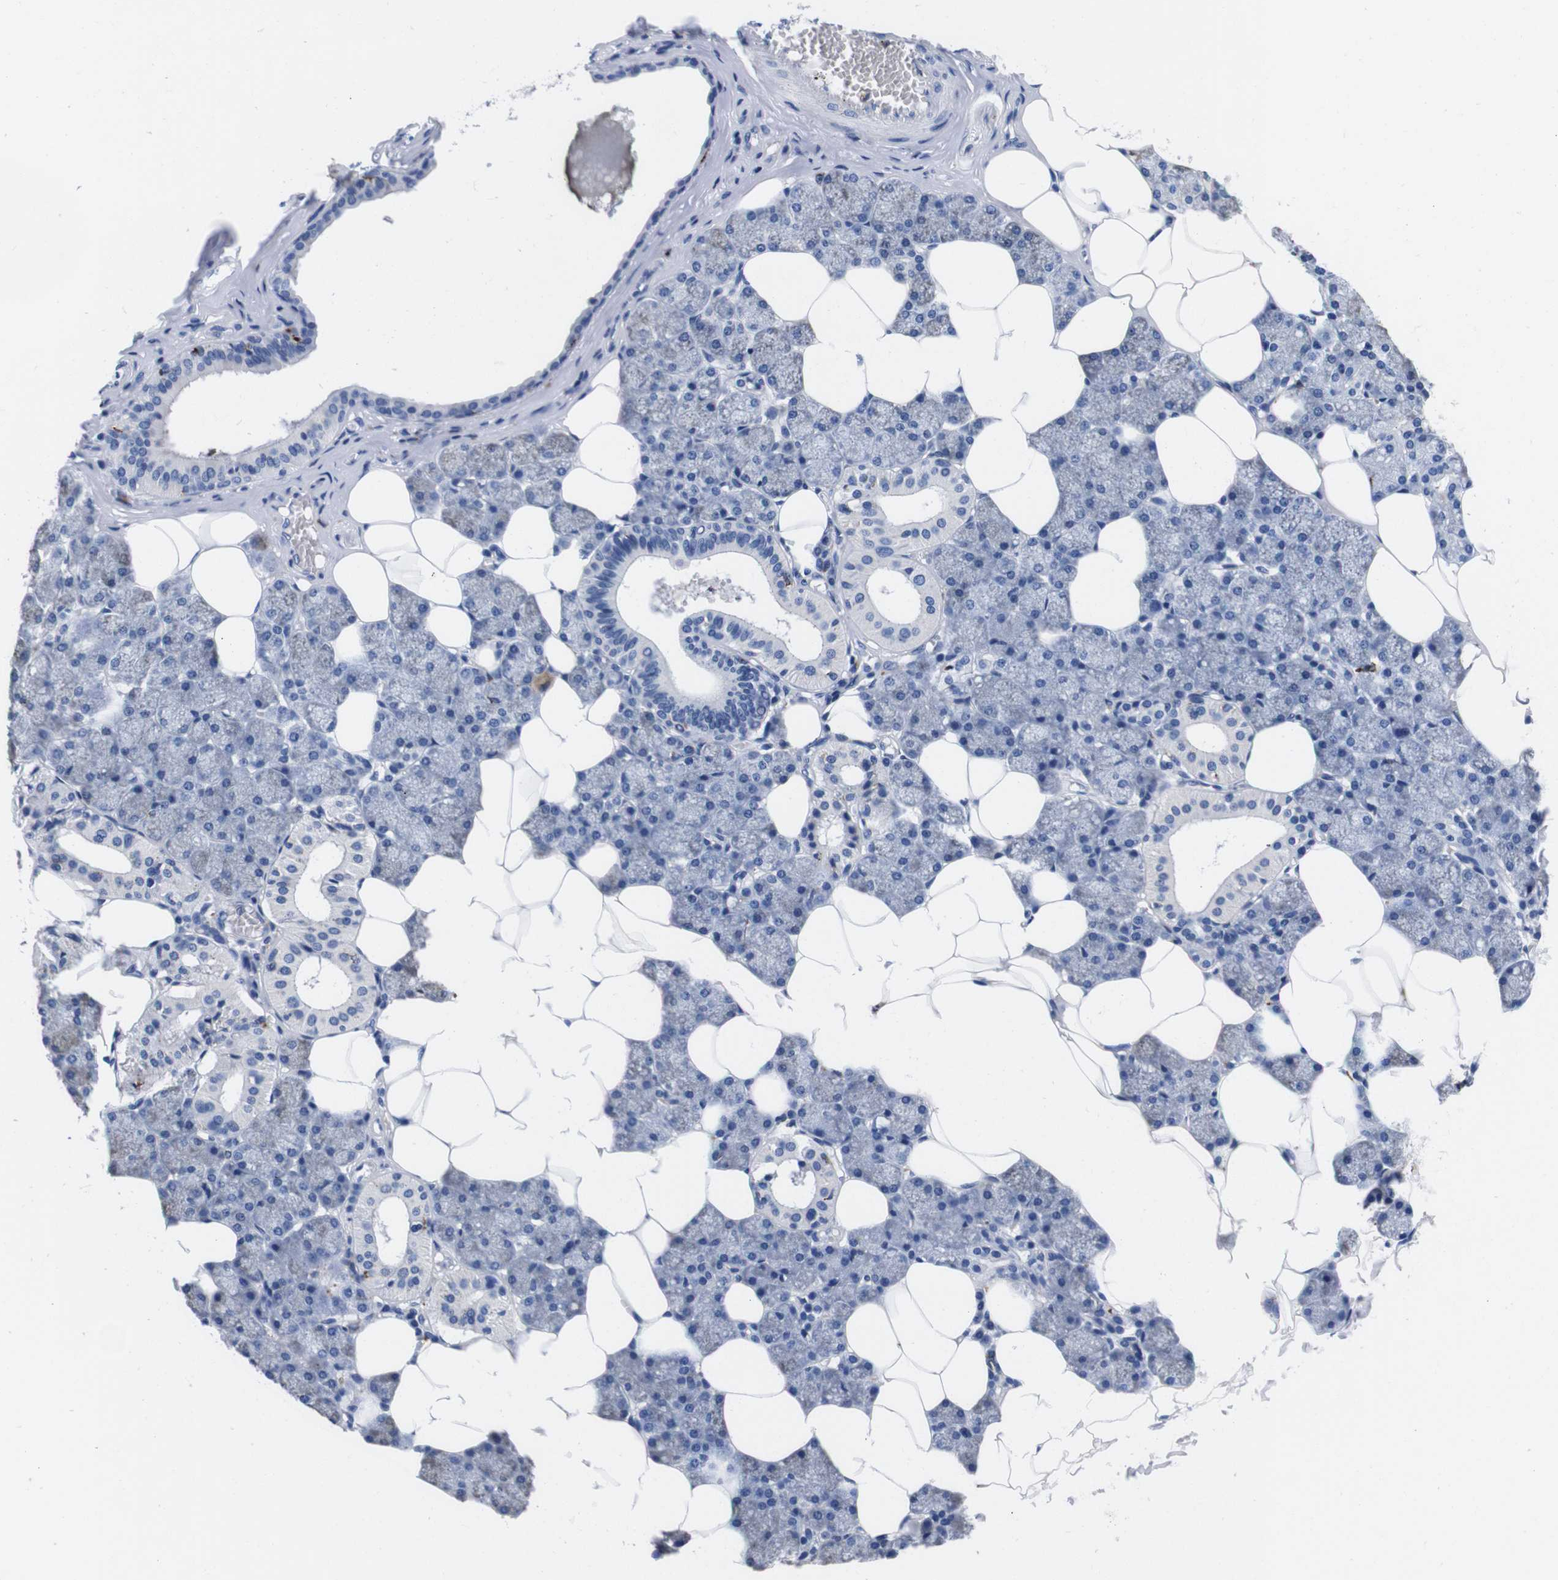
{"staining": {"intensity": "negative", "quantity": "none", "location": "none"}, "tissue": "salivary gland", "cell_type": "Glandular cells", "image_type": "normal", "snomed": [{"axis": "morphology", "description": "Normal tissue, NOS"}, {"axis": "topography", "description": "Salivary gland"}], "caption": "Immunohistochemical staining of normal salivary gland displays no significant staining in glandular cells.", "gene": "ENSG00000248993", "patient": {"sex": "male", "age": 62}}